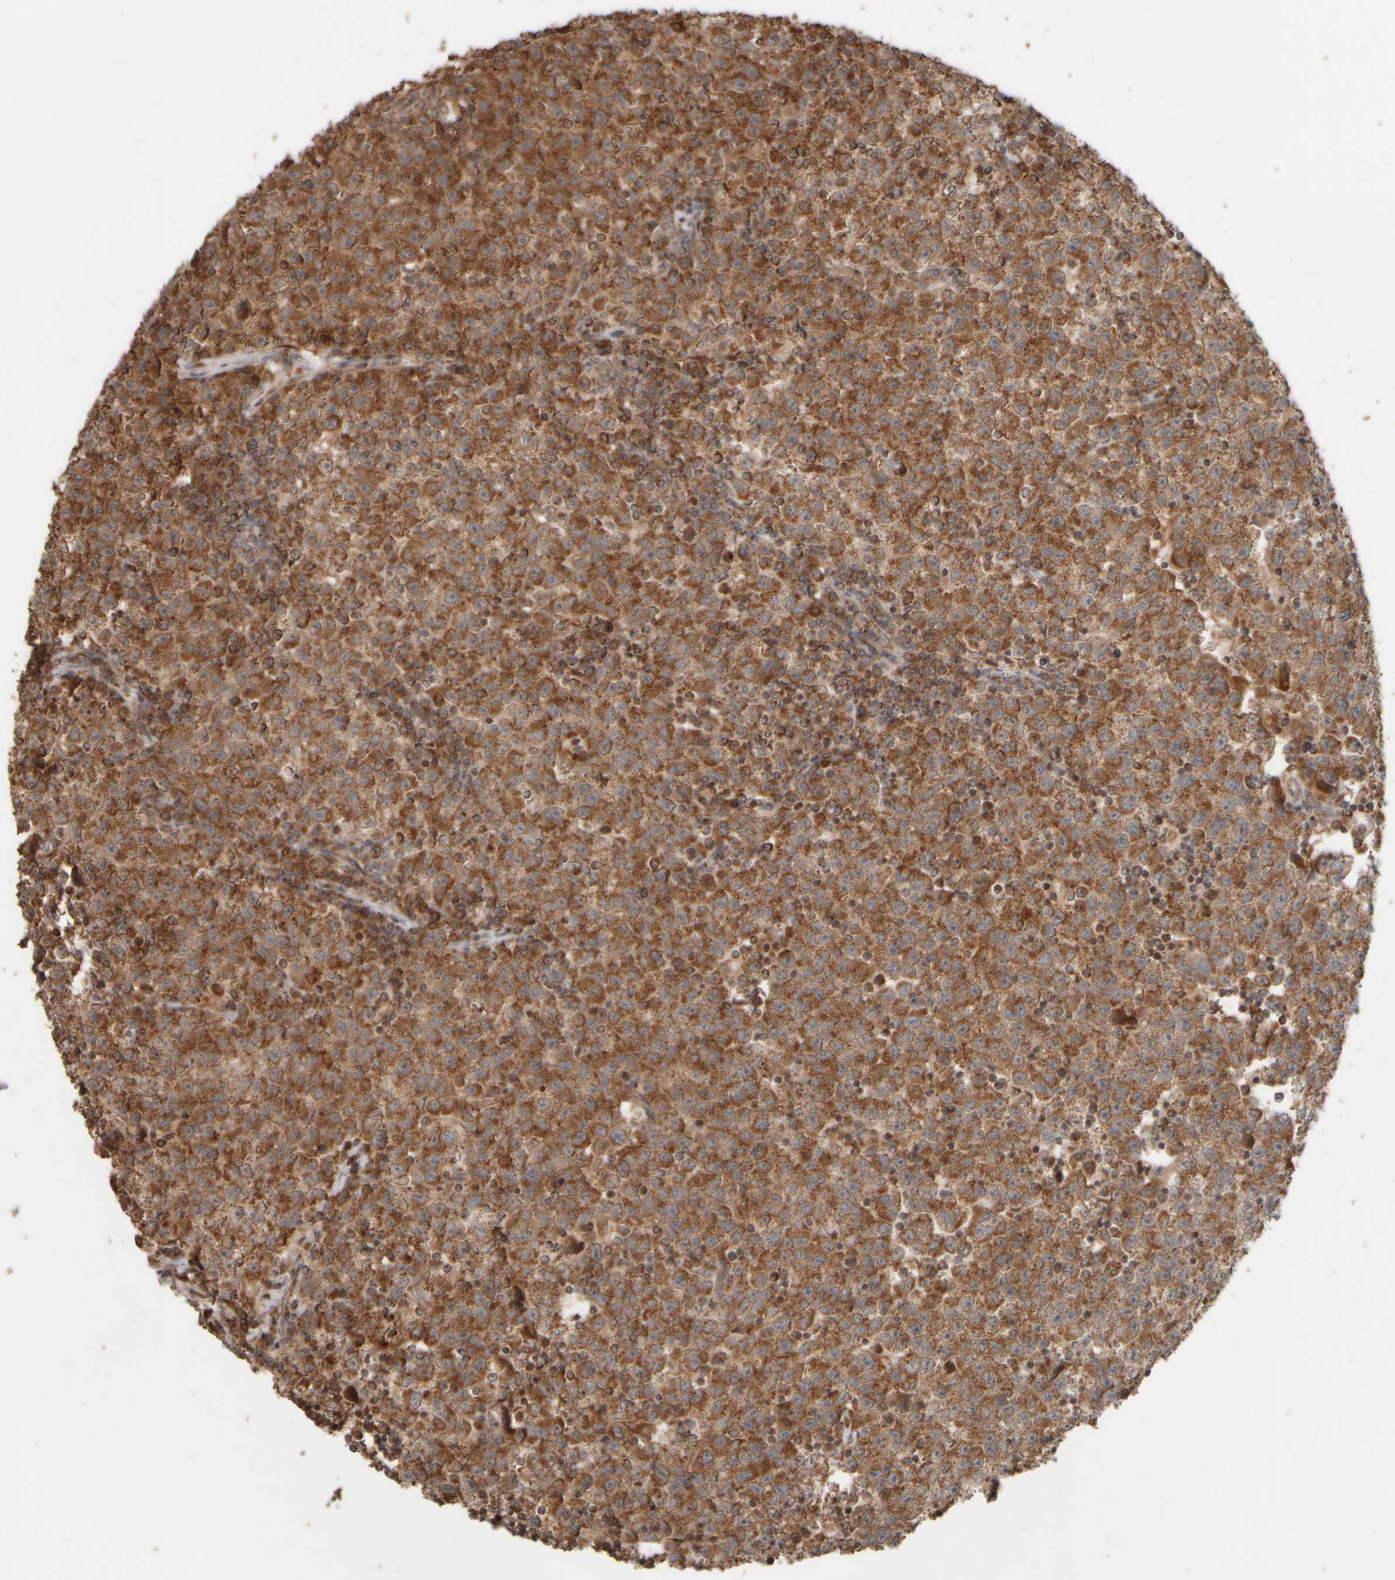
{"staining": {"intensity": "strong", "quantity": ">75%", "location": "cytoplasmic/membranous"}, "tissue": "testis cancer", "cell_type": "Tumor cells", "image_type": "cancer", "snomed": [{"axis": "morphology", "description": "Seminoma, NOS"}, {"axis": "topography", "description": "Testis"}], "caption": "Tumor cells demonstrate high levels of strong cytoplasmic/membranous positivity in approximately >75% of cells in testis cancer (seminoma). (IHC, brightfield microscopy, high magnification).", "gene": "EIF2B3", "patient": {"sex": "male", "age": 22}}